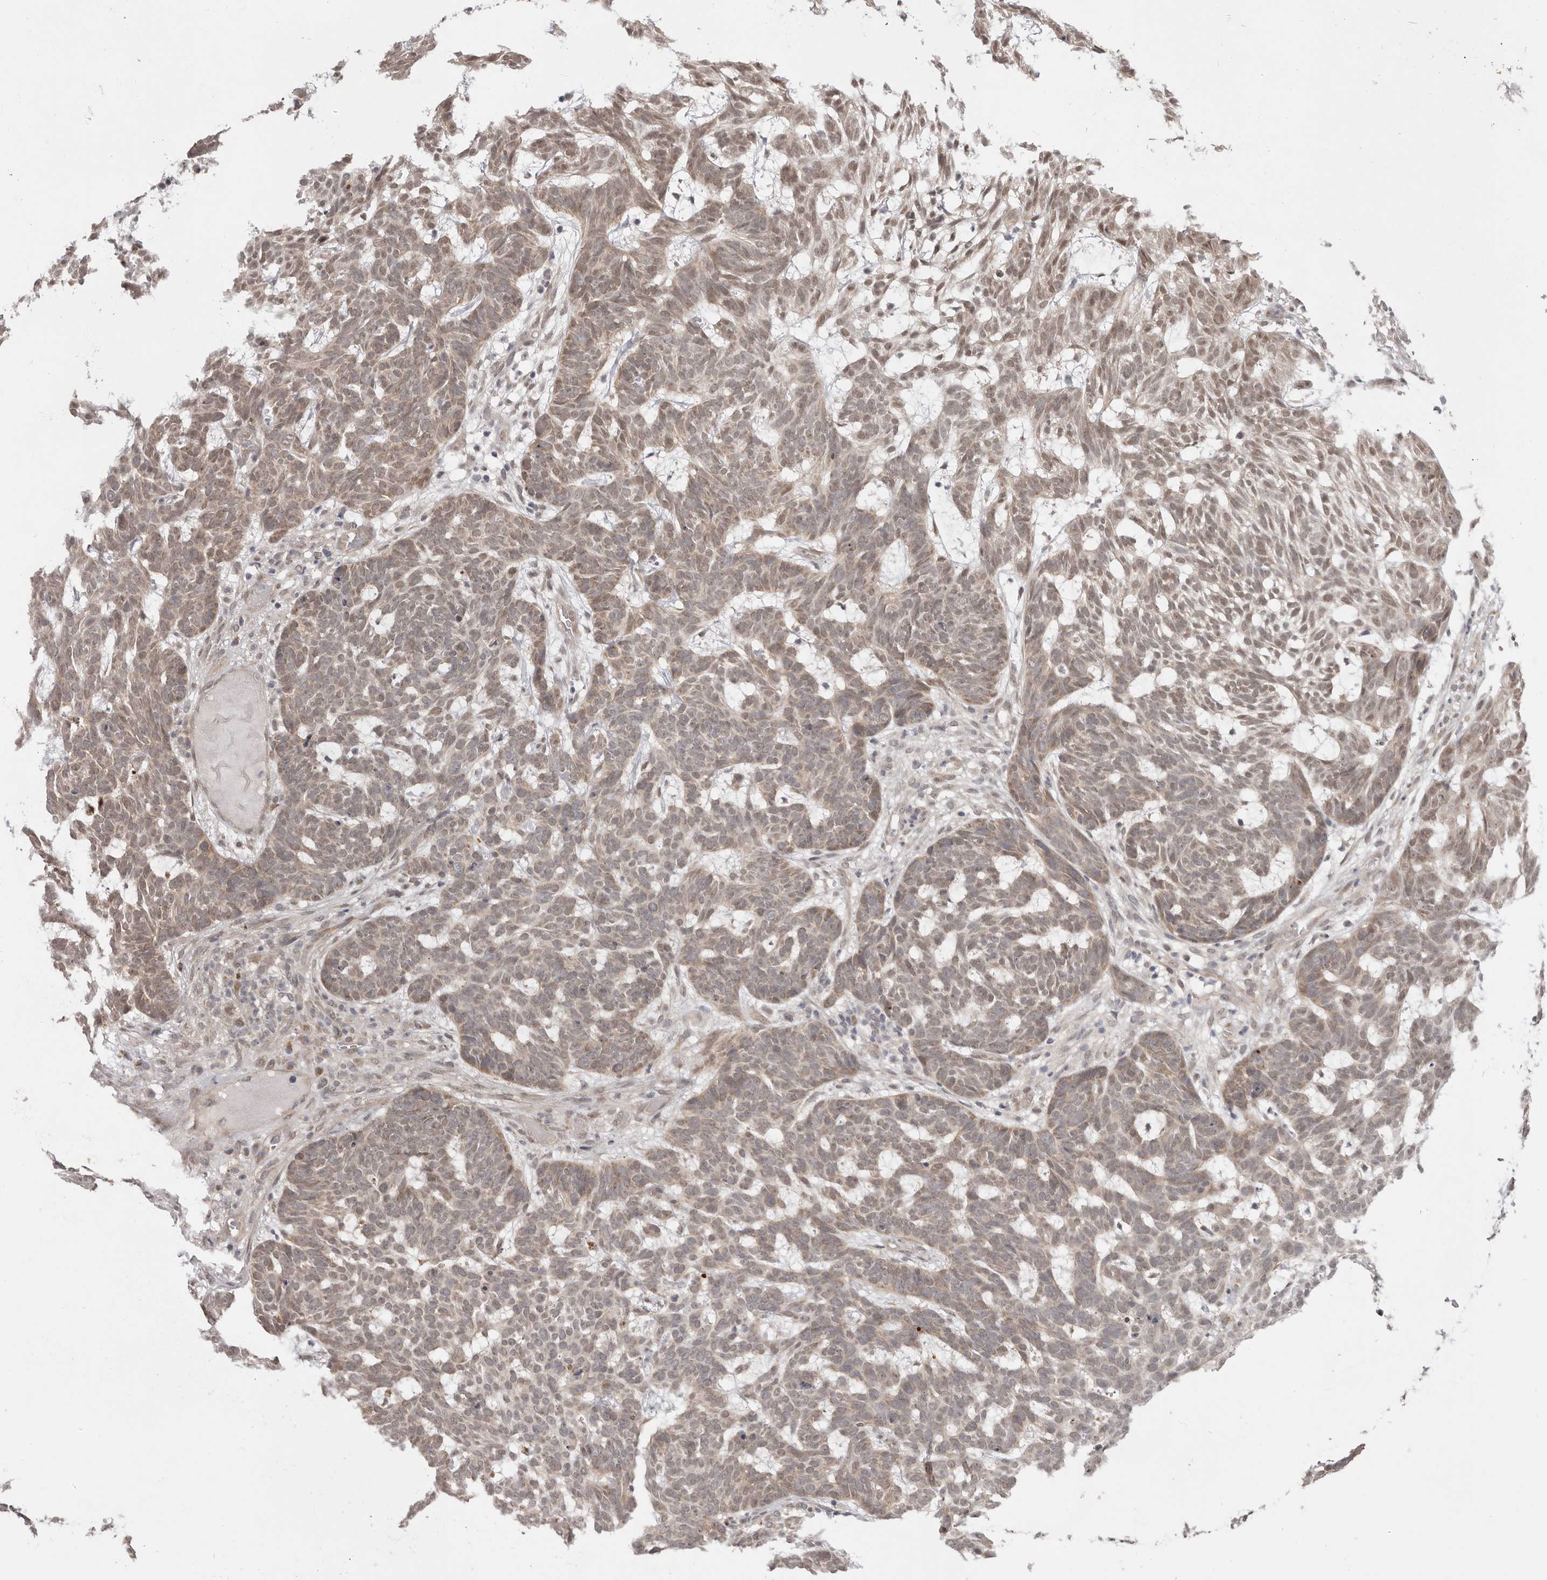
{"staining": {"intensity": "weak", "quantity": ">75%", "location": "cytoplasmic/membranous,nuclear"}, "tissue": "skin cancer", "cell_type": "Tumor cells", "image_type": "cancer", "snomed": [{"axis": "morphology", "description": "Basal cell carcinoma"}, {"axis": "topography", "description": "Skin"}], "caption": "Tumor cells reveal low levels of weak cytoplasmic/membranous and nuclear expression in approximately >75% of cells in human skin cancer.", "gene": "NSUN4", "patient": {"sex": "male", "age": 85}}